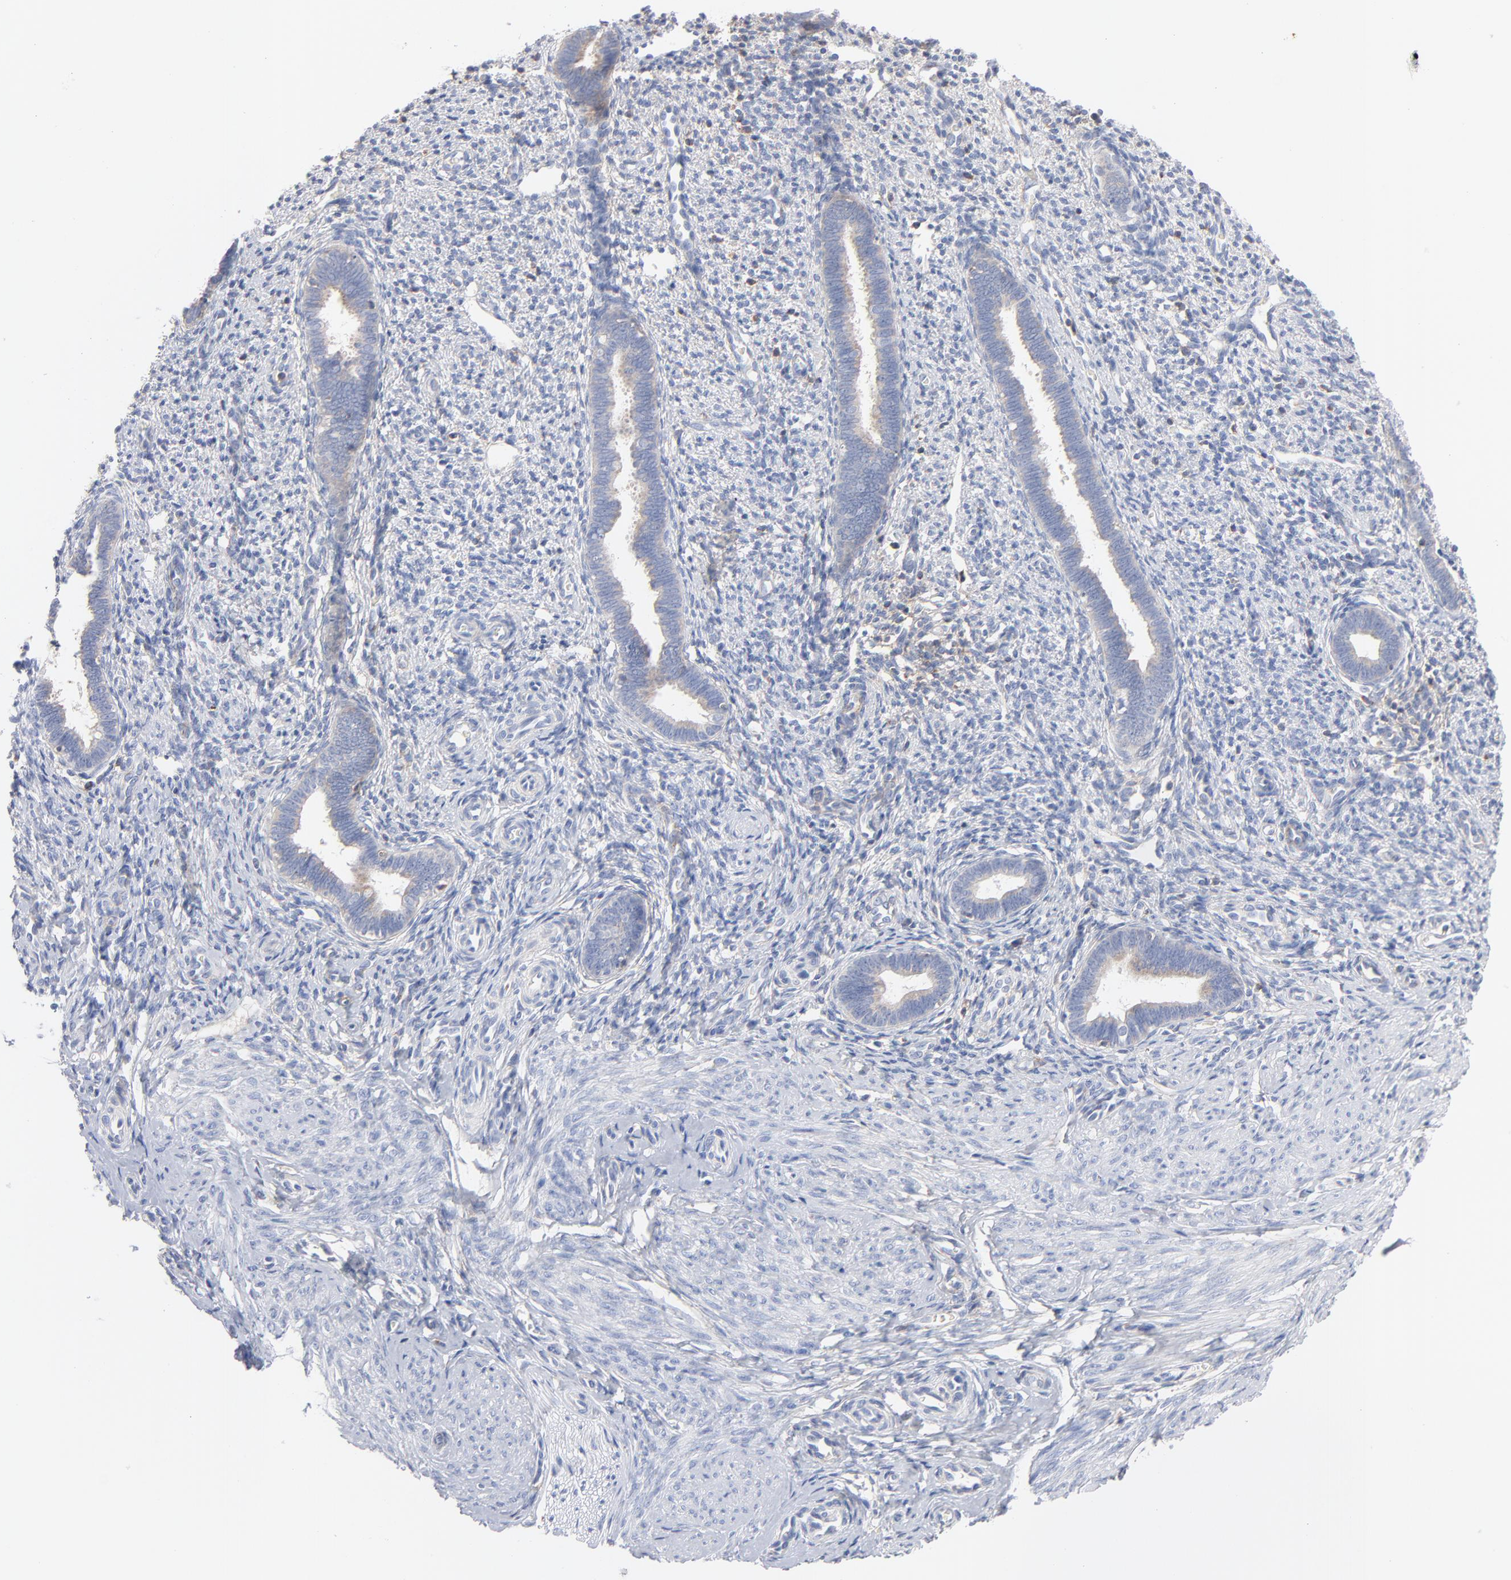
{"staining": {"intensity": "strong", "quantity": "<25%", "location": "cytoplasmic/membranous"}, "tissue": "endometrium", "cell_type": "Cells in endometrial stroma", "image_type": "normal", "snomed": [{"axis": "morphology", "description": "Normal tissue, NOS"}, {"axis": "topography", "description": "Endometrium"}], "caption": "DAB immunohistochemical staining of benign human endometrium reveals strong cytoplasmic/membranous protein staining in about <25% of cells in endometrial stroma. (brown staining indicates protein expression, while blue staining denotes nuclei).", "gene": "SEPTIN11", "patient": {"sex": "female", "age": 27}}